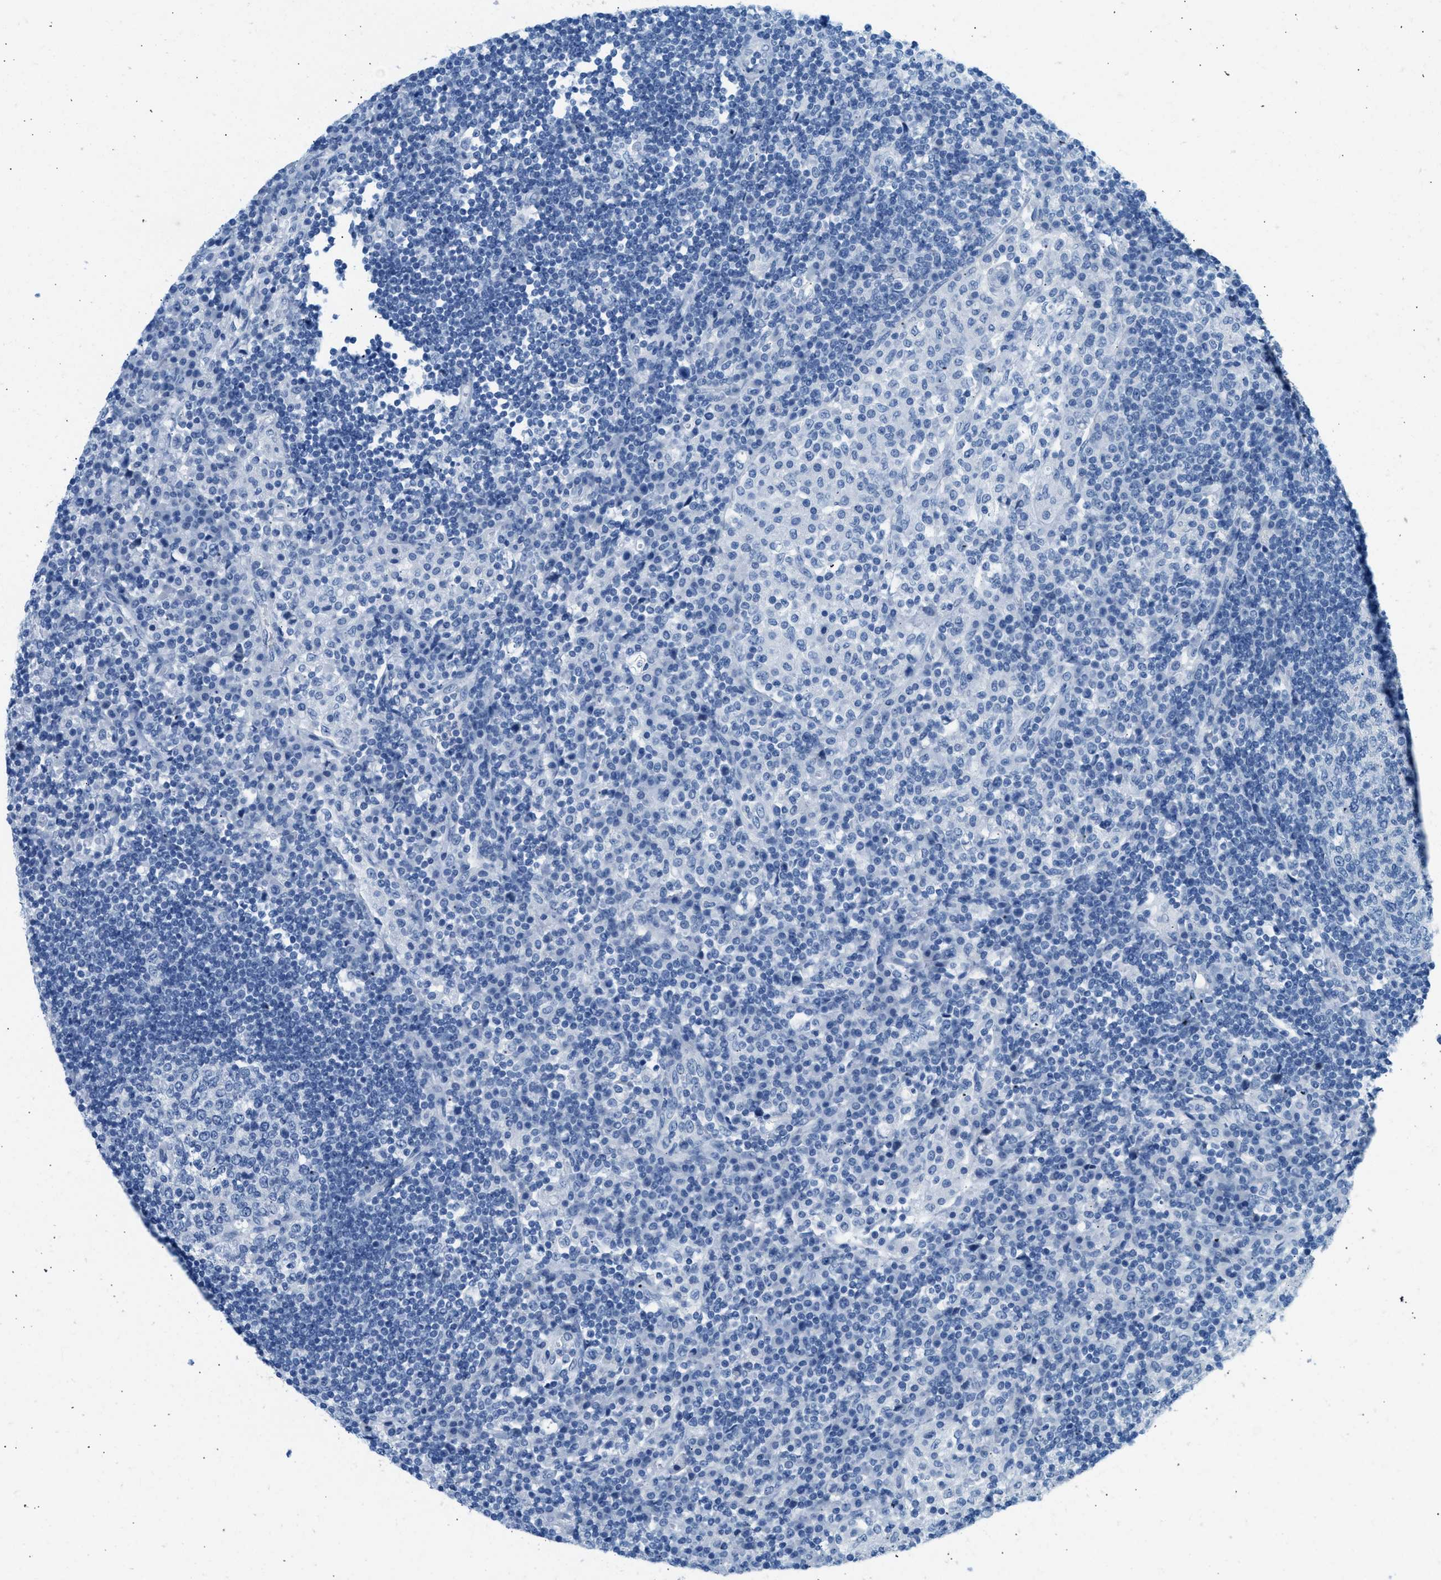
{"staining": {"intensity": "negative", "quantity": "none", "location": "none"}, "tissue": "lymph node", "cell_type": "Germinal center cells", "image_type": "normal", "snomed": [{"axis": "morphology", "description": "Normal tissue, NOS"}, {"axis": "topography", "description": "Lymph node"}], "caption": "There is no significant expression in germinal center cells of lymph node. (DAB (3,3'-diaminobenzidine) immunohistochemistry with hematoxylin counter stain).", "gene": "SPAM1", "patient": {"sex": "female", "age": 53}}